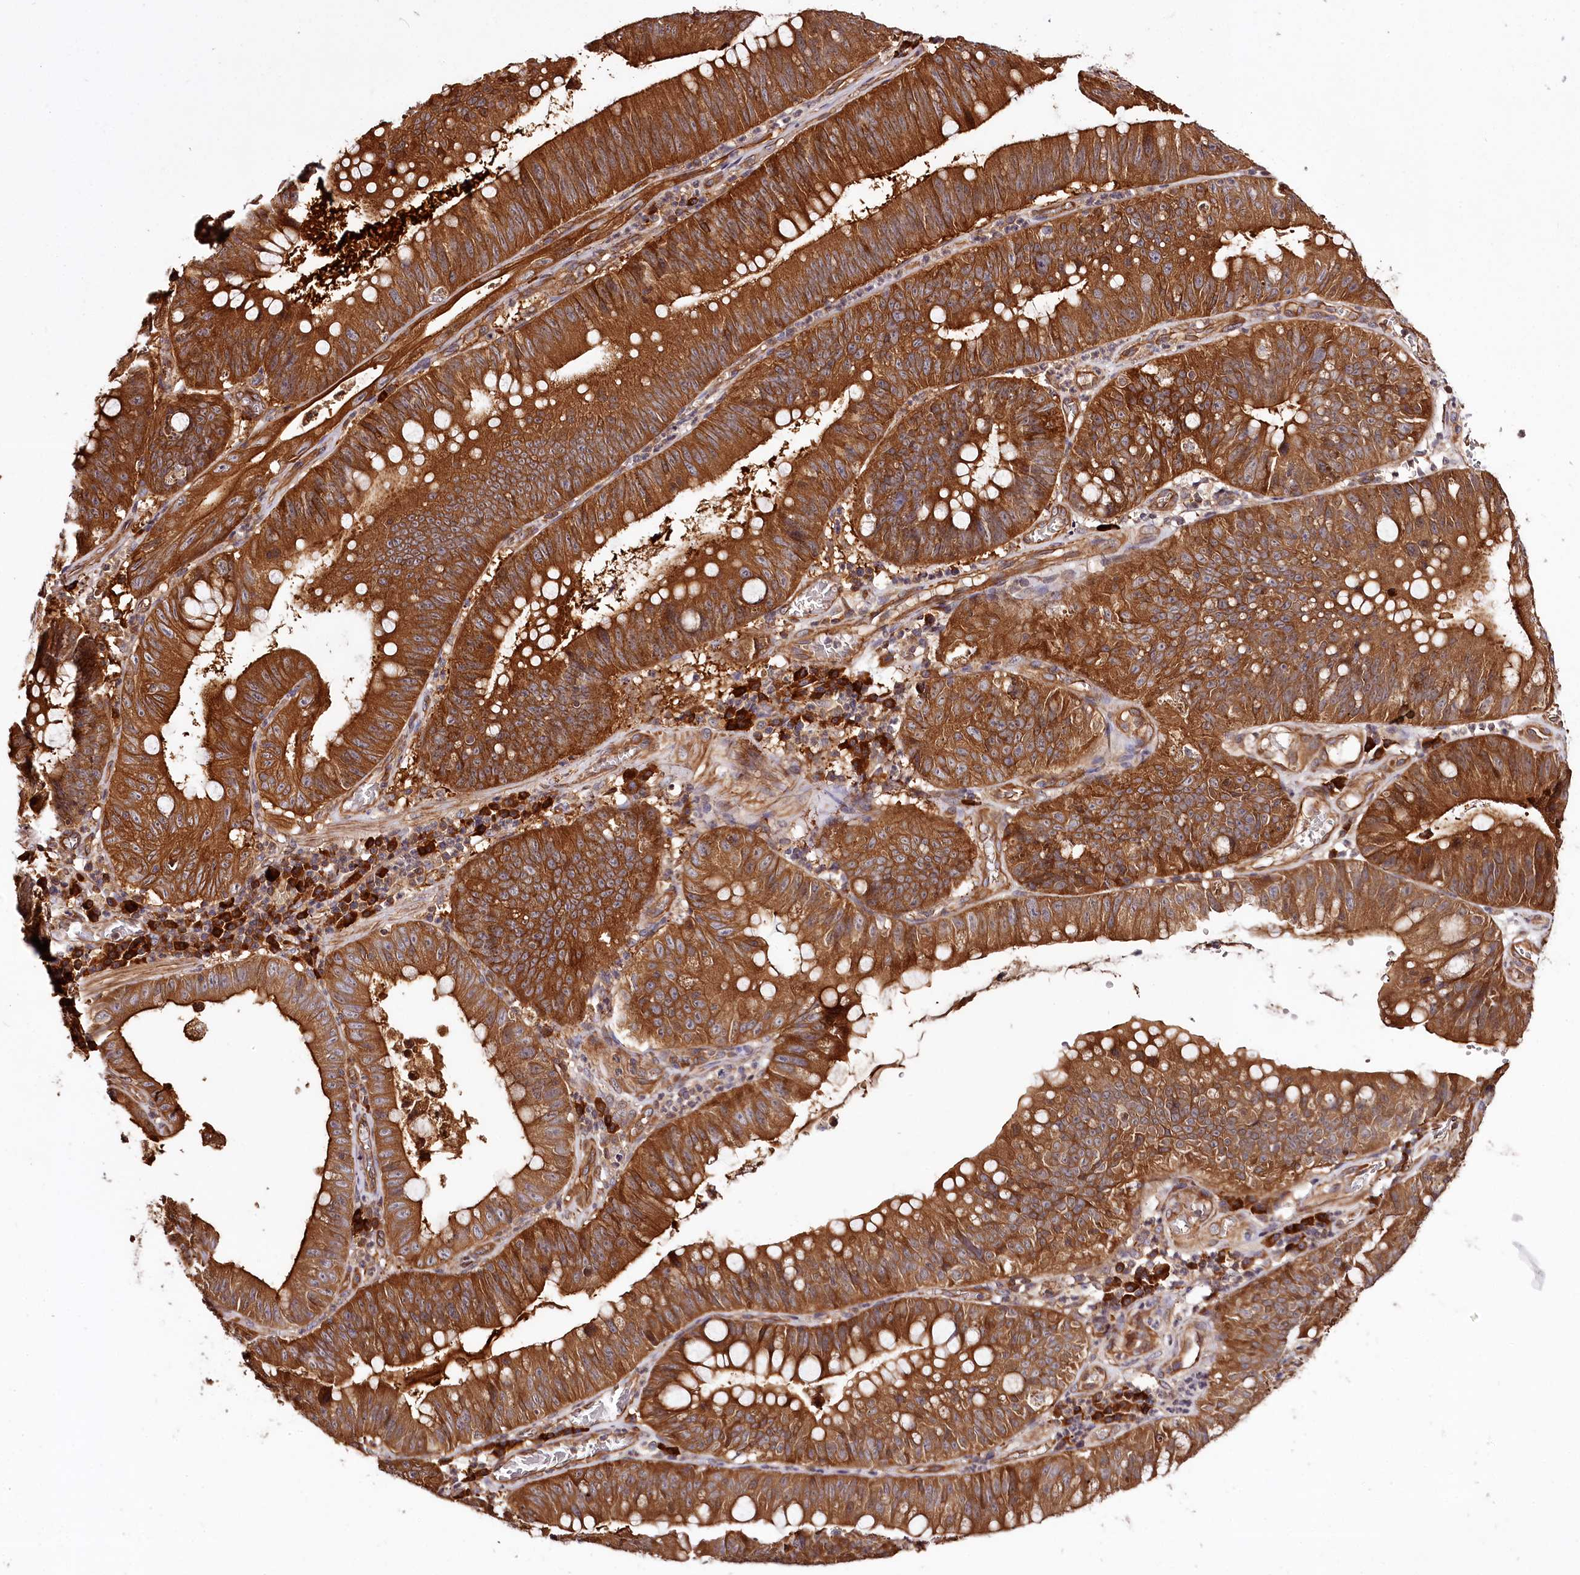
{"staining": {"intensity": "strong", "quantity": ">75%", "location": "cytoplasmic/membranous"}, "tissue": "stomach cancer", "cell_type": "Tumor cells", "image_type": "cancer", "snomed": [{"axis": "morphology", "description": "Adenocarcinoma, NOS"}, {"axis": "topography", "description": "Stomach"}], "caption": "This photomicrograph shows immunohistochemistry staining of human adenocarcinoma (stomach), with high strong cytoplasmic/membranous positivity in about >75% of tumor cells.", "gene": "TARS1", "patient": {"sex": "male", "age": 59}}